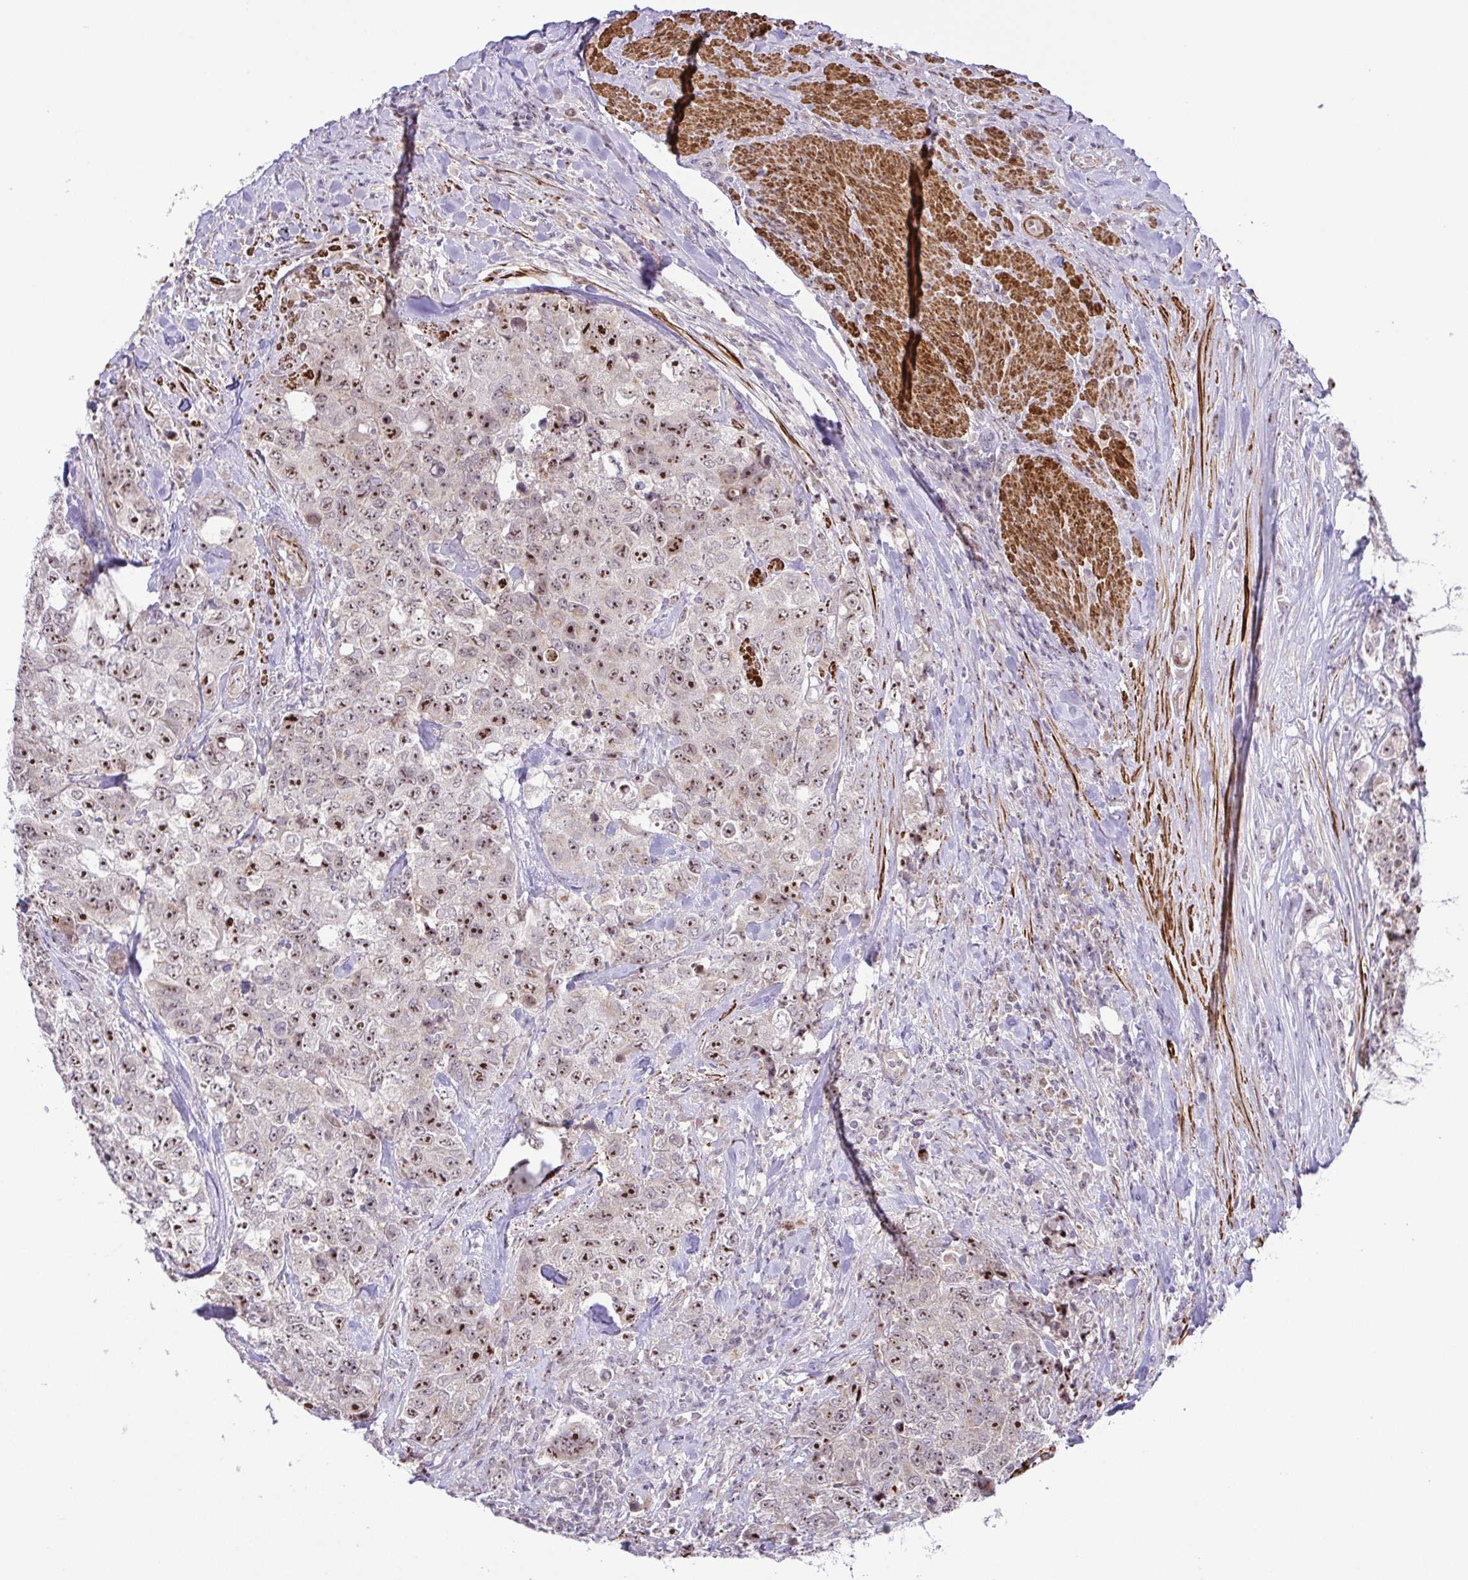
{"staining": {"intensity": "moderate", "quantity": "25%-75%", "location": "nuclear"}, "tissue": "urothelial cancer", "cell_type": "Tumor cells", "image_type": "cancer", "snomed": [{"axis": "morphology", "description": "Urothelial carcinoma, High grade"}, {"axis": "topography", "description": "Urinary bladder"}], "caption": "Urothelial carcinoma (high-grade) was stained to show a protein in brown. There is medium levels of moderate nuclear staining in approximately 25%-75% of tumor cells.", "gene": "RSL24D1", "patient": {"sex": "female", "age": 78}}